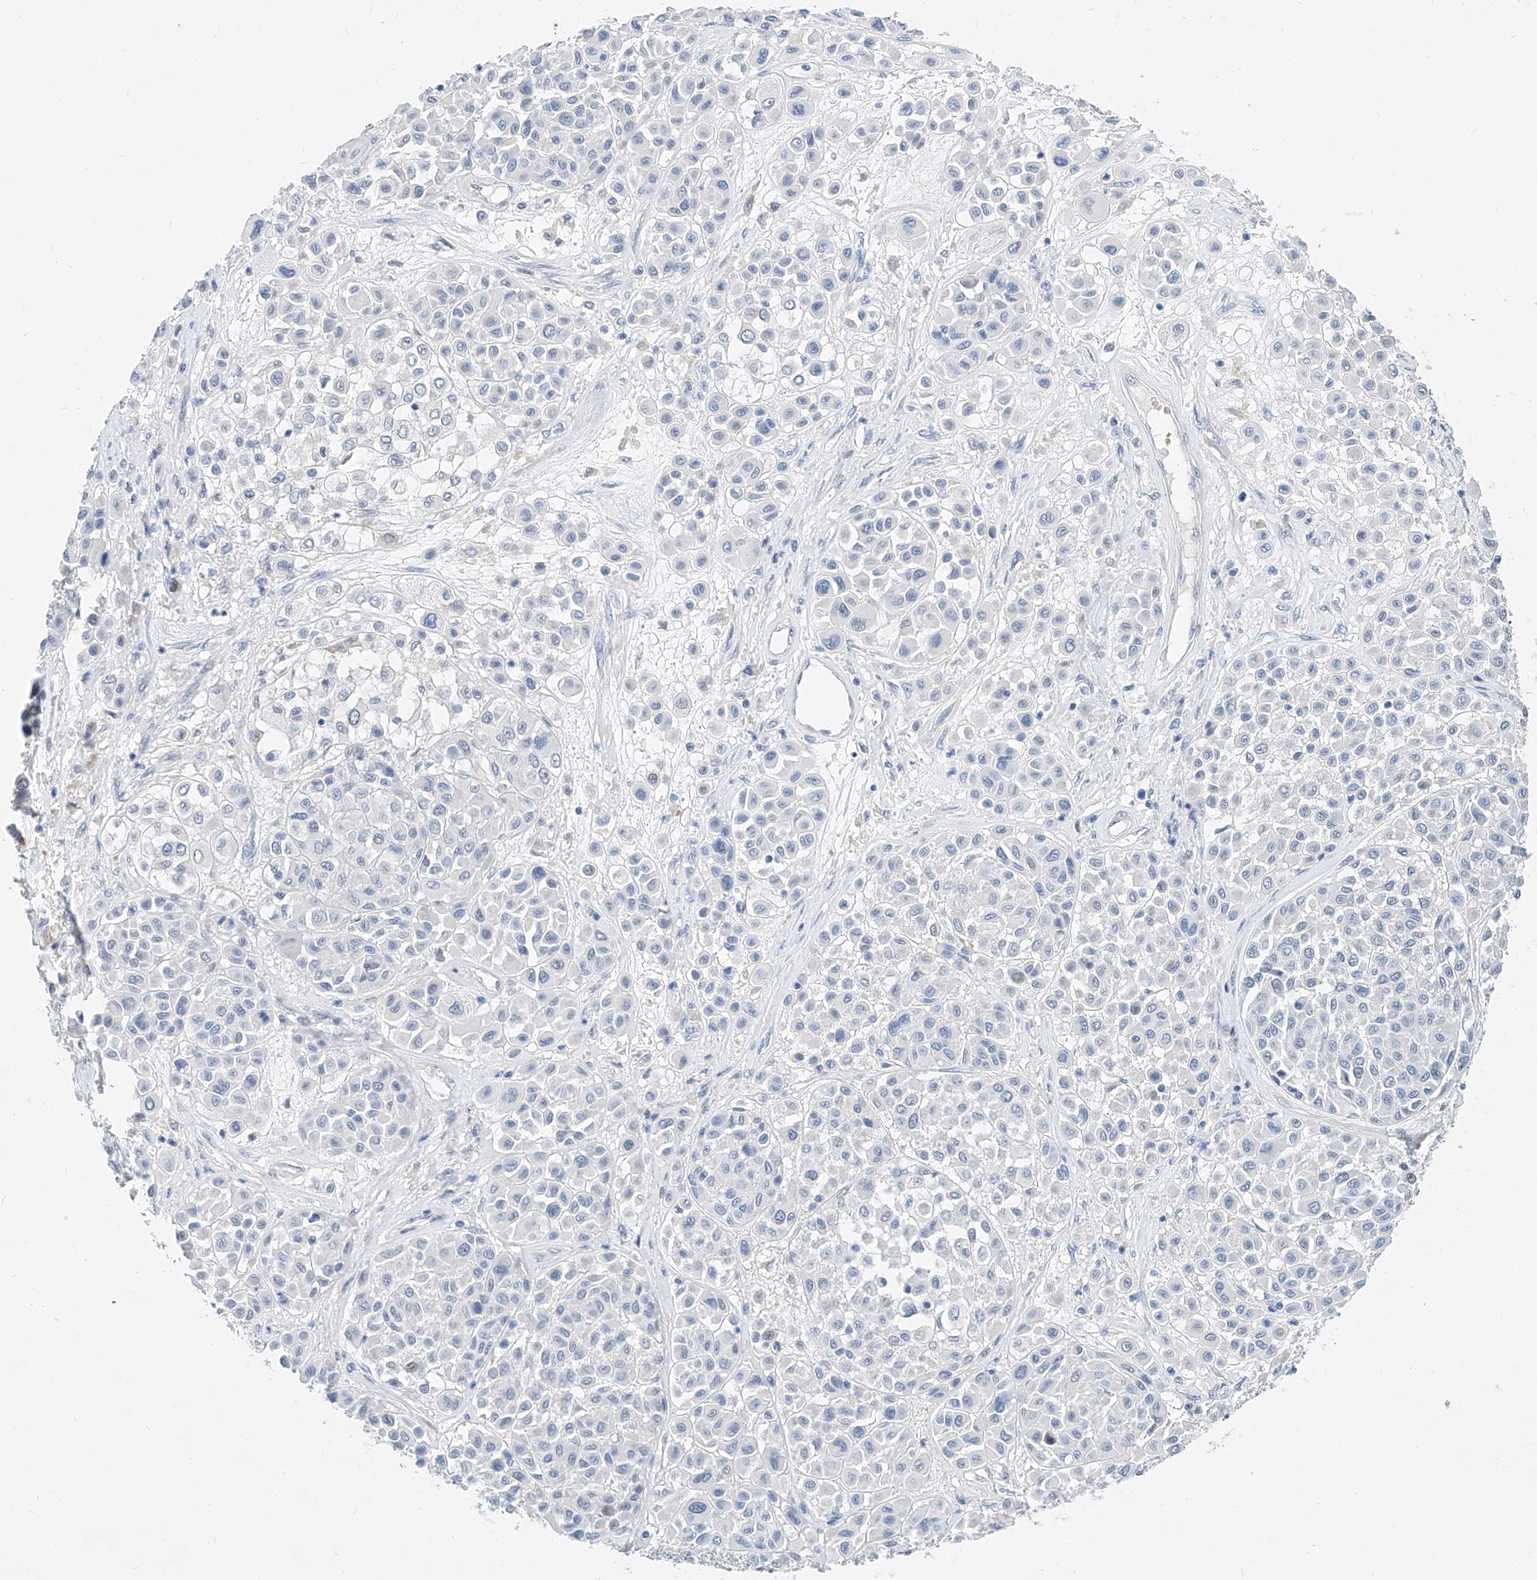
{"staining": {"intensity": "negative", "quantity": "none", "location": "none"}, "tissue": "melanoma", "cell_type": "Tumor cells", "image_type": "cancer", "snomed": [{"axis": "morphology", "description": "Malignant melanoma, Metastatic site"}, {"axis": "topography", "description": "Soft tissue"}], "caption": "Protein analysis of malignant melanoma (metastatic site) reveals no significant staining in tumor cells.", "gene": "BPTF", "patient": {"sex": "male", "age": 41}}